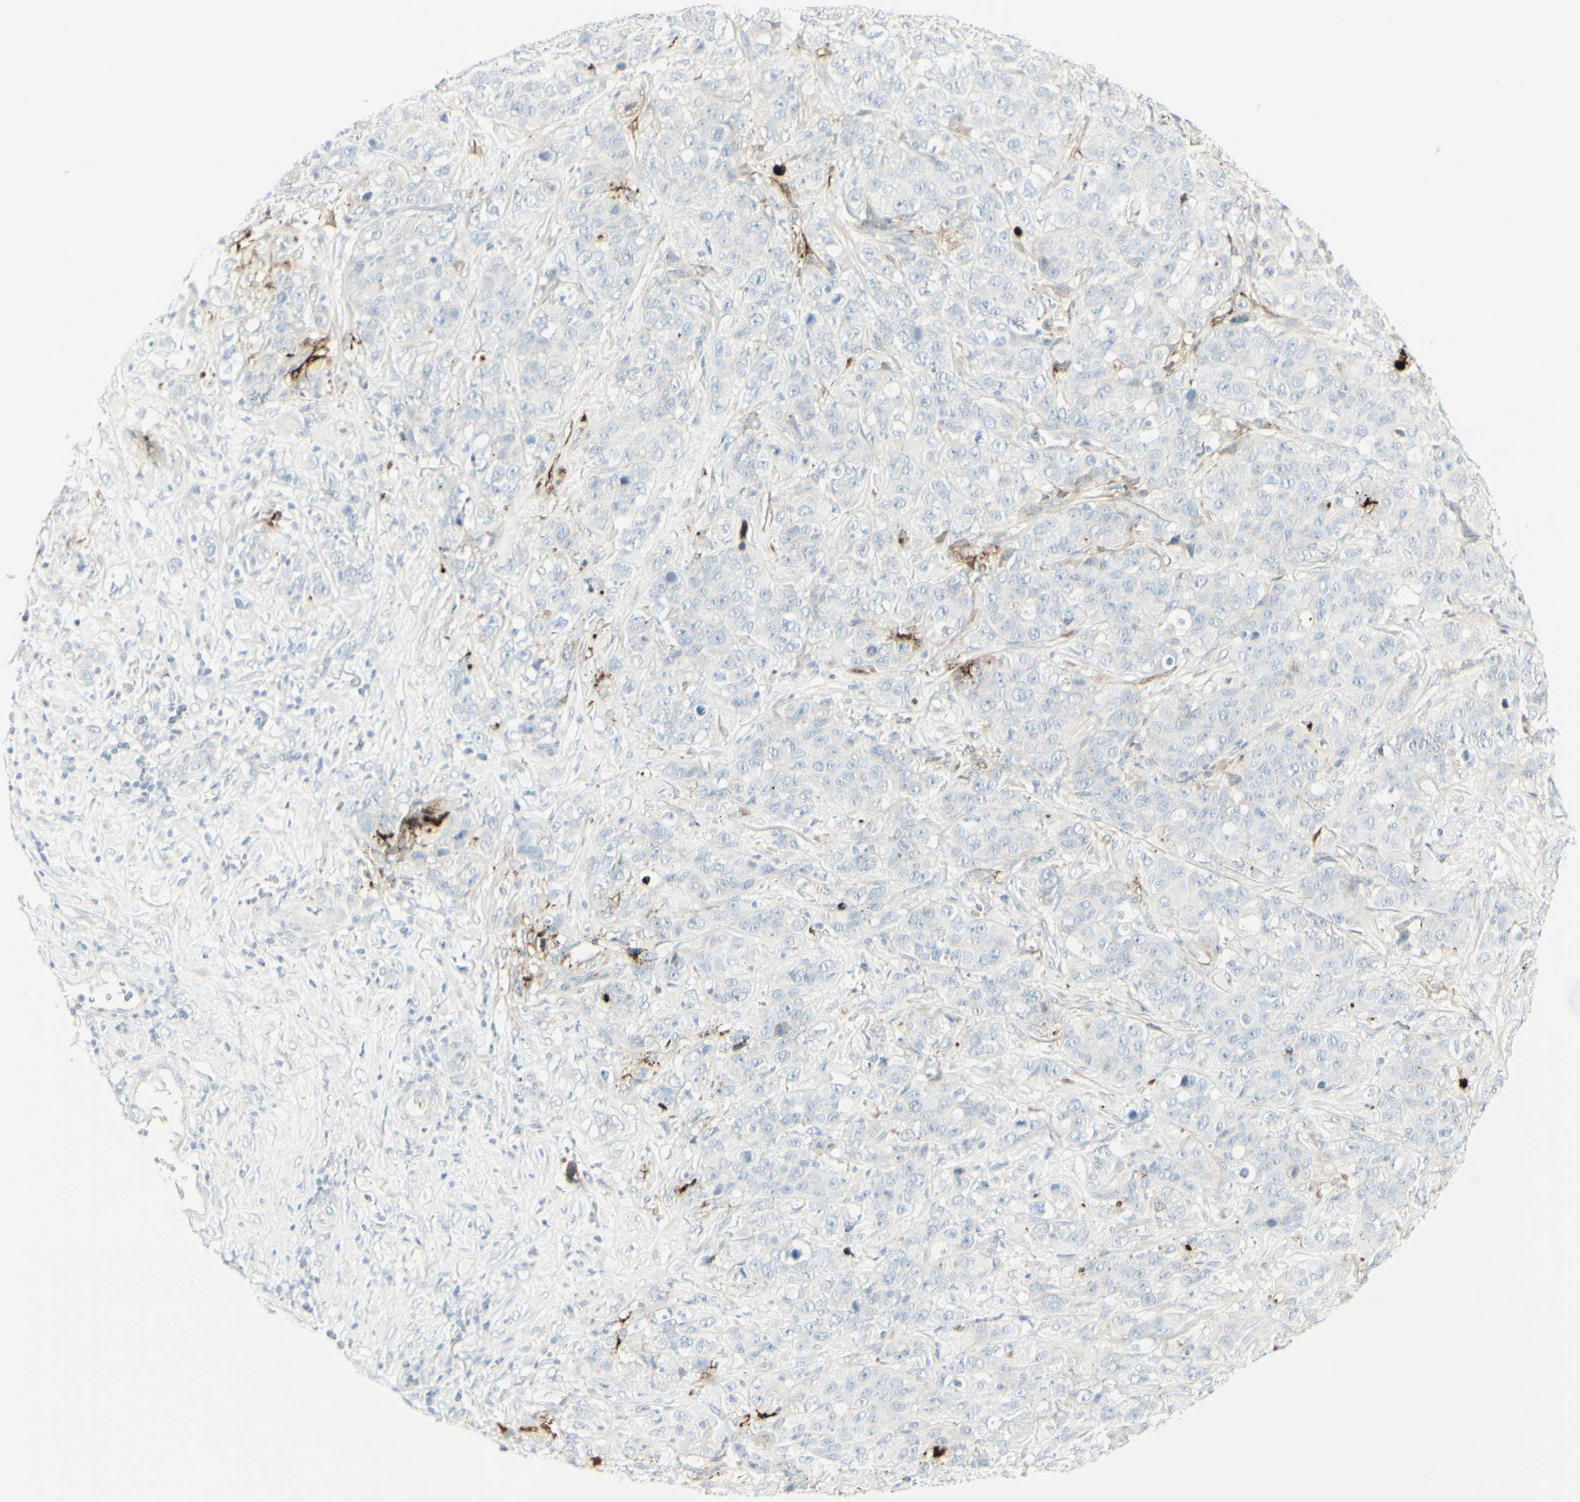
{"staining": {"intensity": "negative", "quantity": "none", "location": "none"}, "tissue": "stomach cancer", "cell_type": "Tumor cells", "image_type": "cancer", "snomed": [{"axis": "morphology", "description": "Adenocarcinoma, NOS"}, {"axis": "topography", "description": "Stomach"}], "caption": "Stomach cancer (adenocarcinoma) was stained to show a protein in brown. There is no significant expression in tumor cells.", "gene": "MDK", "patient": {"sex": "male", "age": 48}}